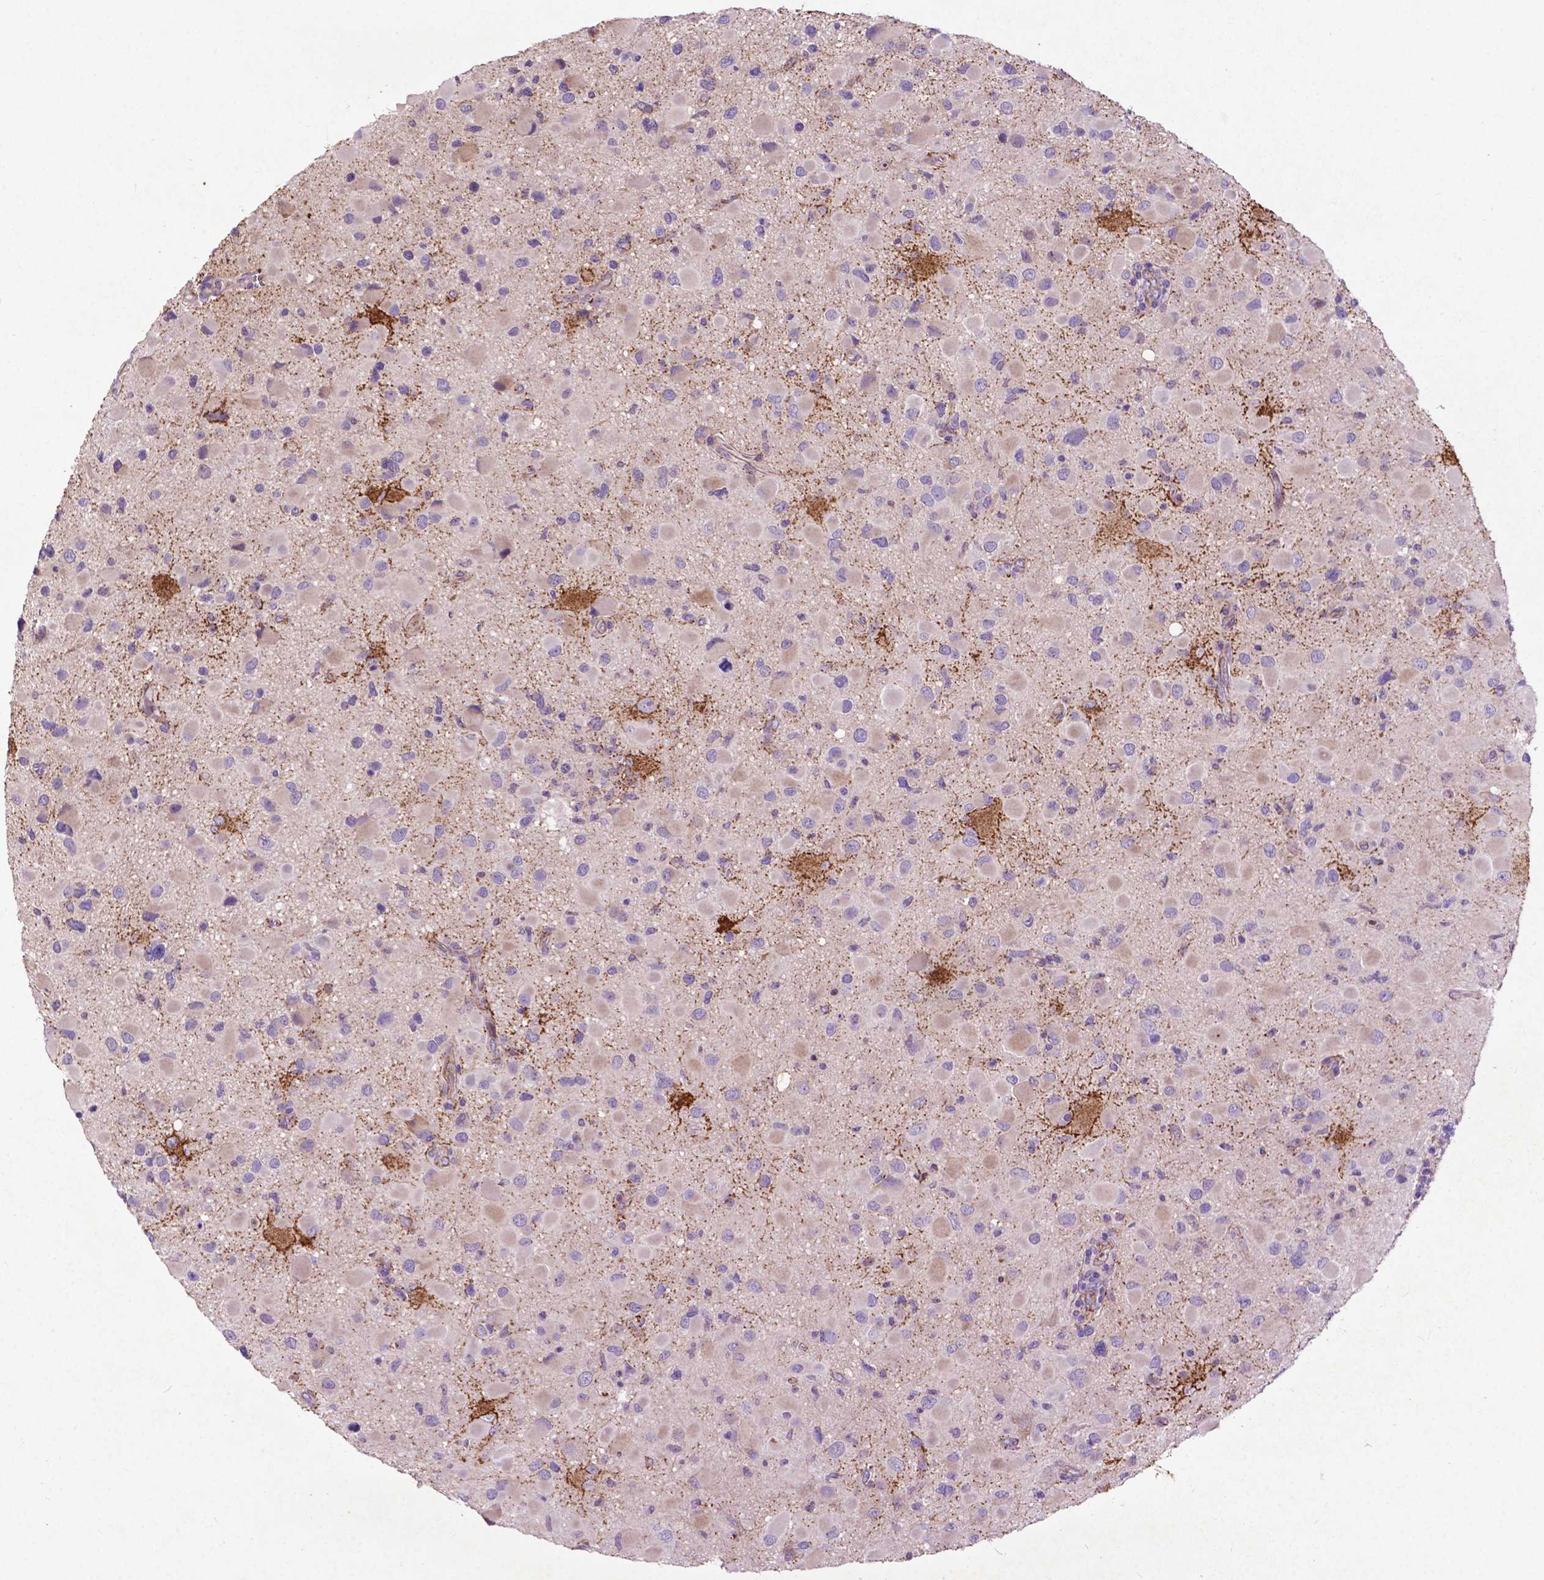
{"staining": {"intensity": "negative", "quantity": "none", "location": "none"}, "tissue": "glioma", "cell_type": "Tumor cells", "image_type": "cancer", "snomed": [{"axis": "morphology", "description": "Glioma, malignant, Low grade"}, {"axis": "topography", "description": "Brain"}], "caption": "This is an immunohistochemistry image of malignant low-grade glioma. There is no positivity in tumor cells.", "gene": "THEGL", "patient": {"sex": "female", "age": 32}}